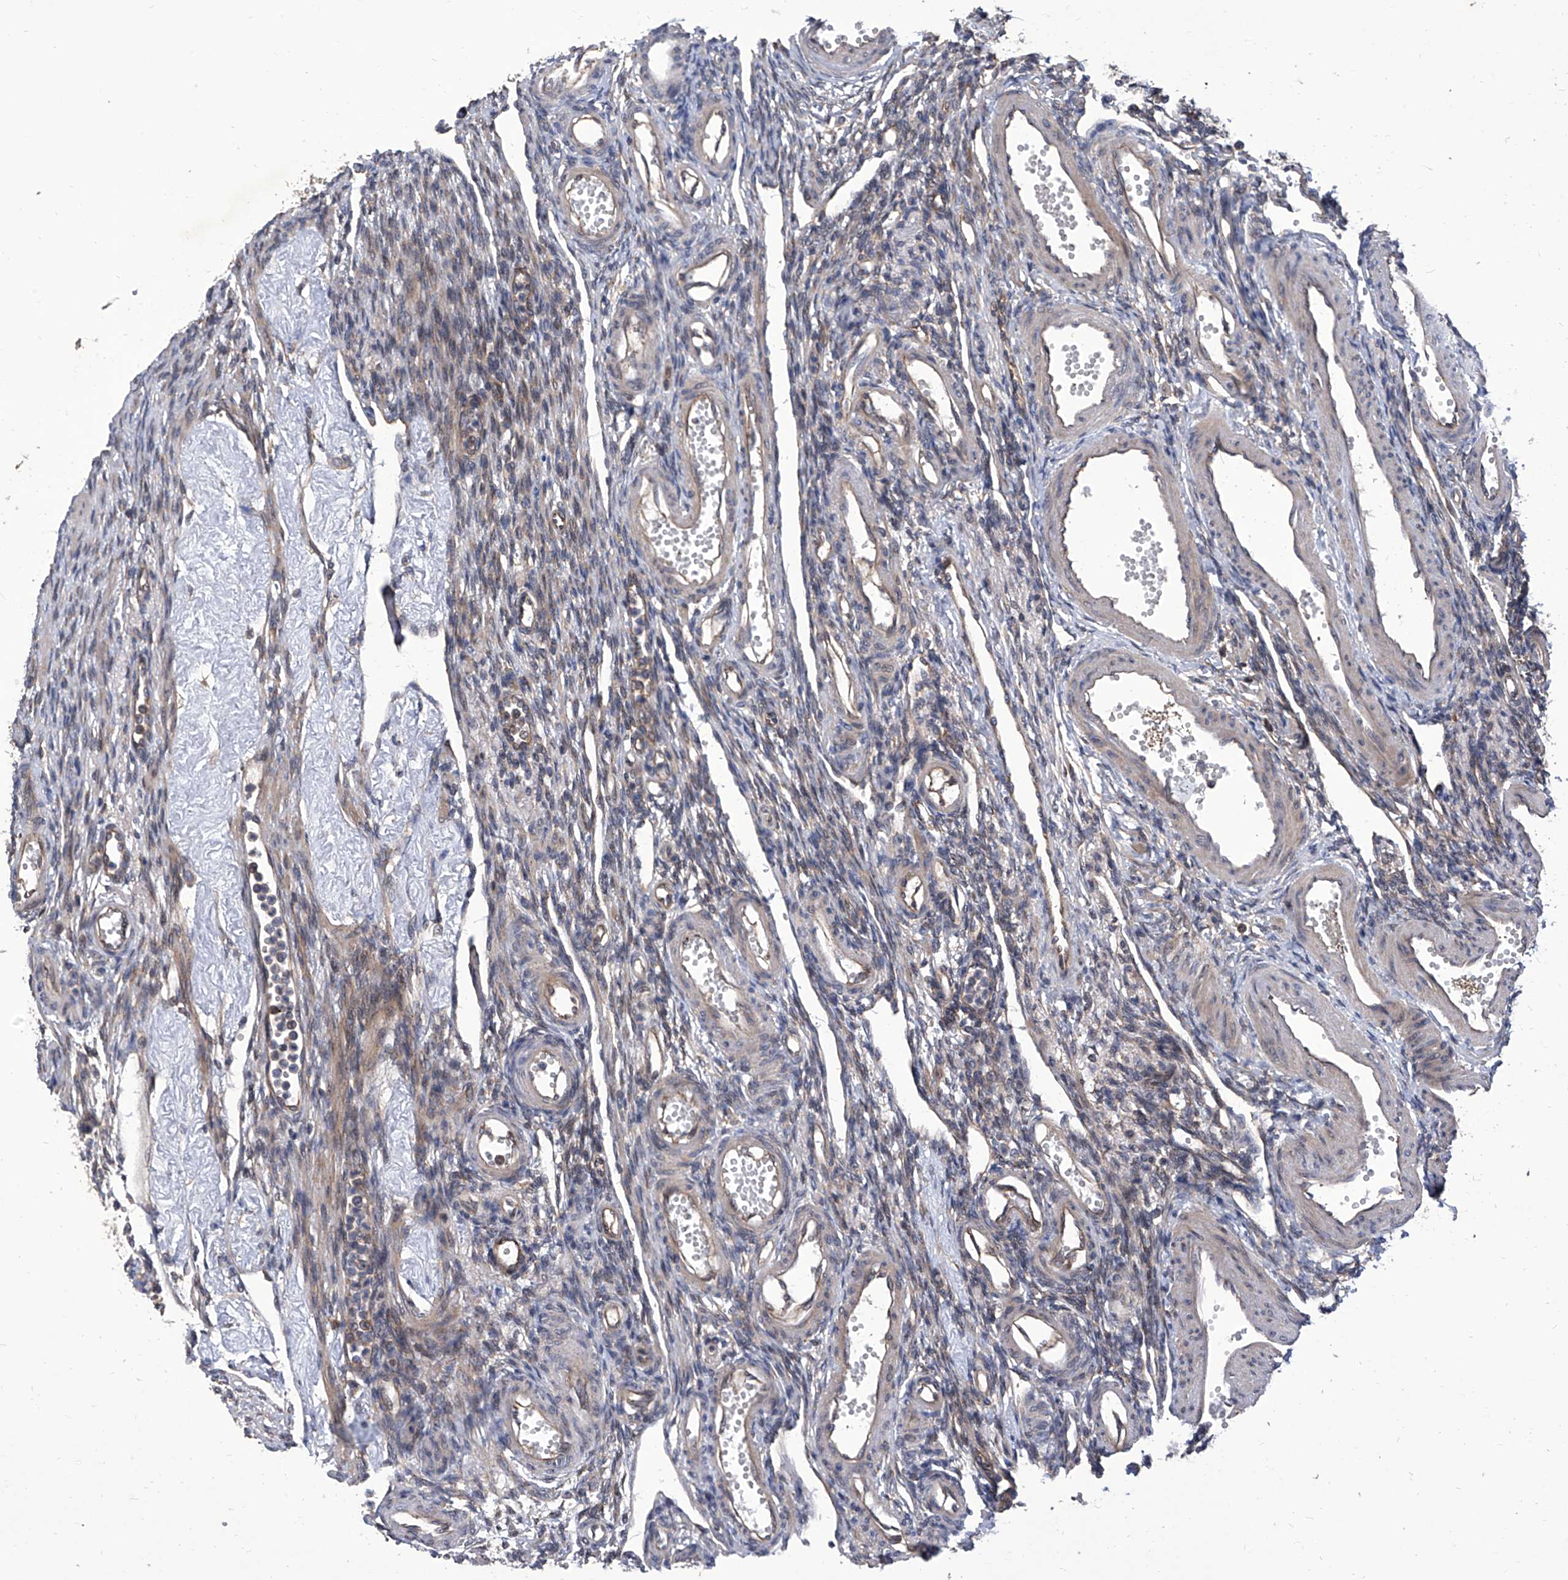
{"staining": {"intensity": "weak", "quantity": "25%-75%", "location": "cytoplasmic/membranous"}, "tissue": "ovary", "cell_type": "Ovarian stroma cells", "image_type": "normal", "snomed": [{"axis": "morphology", "description": "Normal tissue, NOS"}, {"axis": "morphology", "description": "Cyst, NOS"}, {"axis": "topography", "description": "Ovary"}], "caption": "Ovary stained for a protein reveals weak cytoplasmic/membranous positivity in ovarian stroma cells. The staining is performed using DAB (3,3'-diaminobenzidine) brown chromogen to label protein expression. The nuclei are counter-stained blue using hematoxylin.", "gene": "TJAP1", "patient": {"sex": "female", "age": 33}}